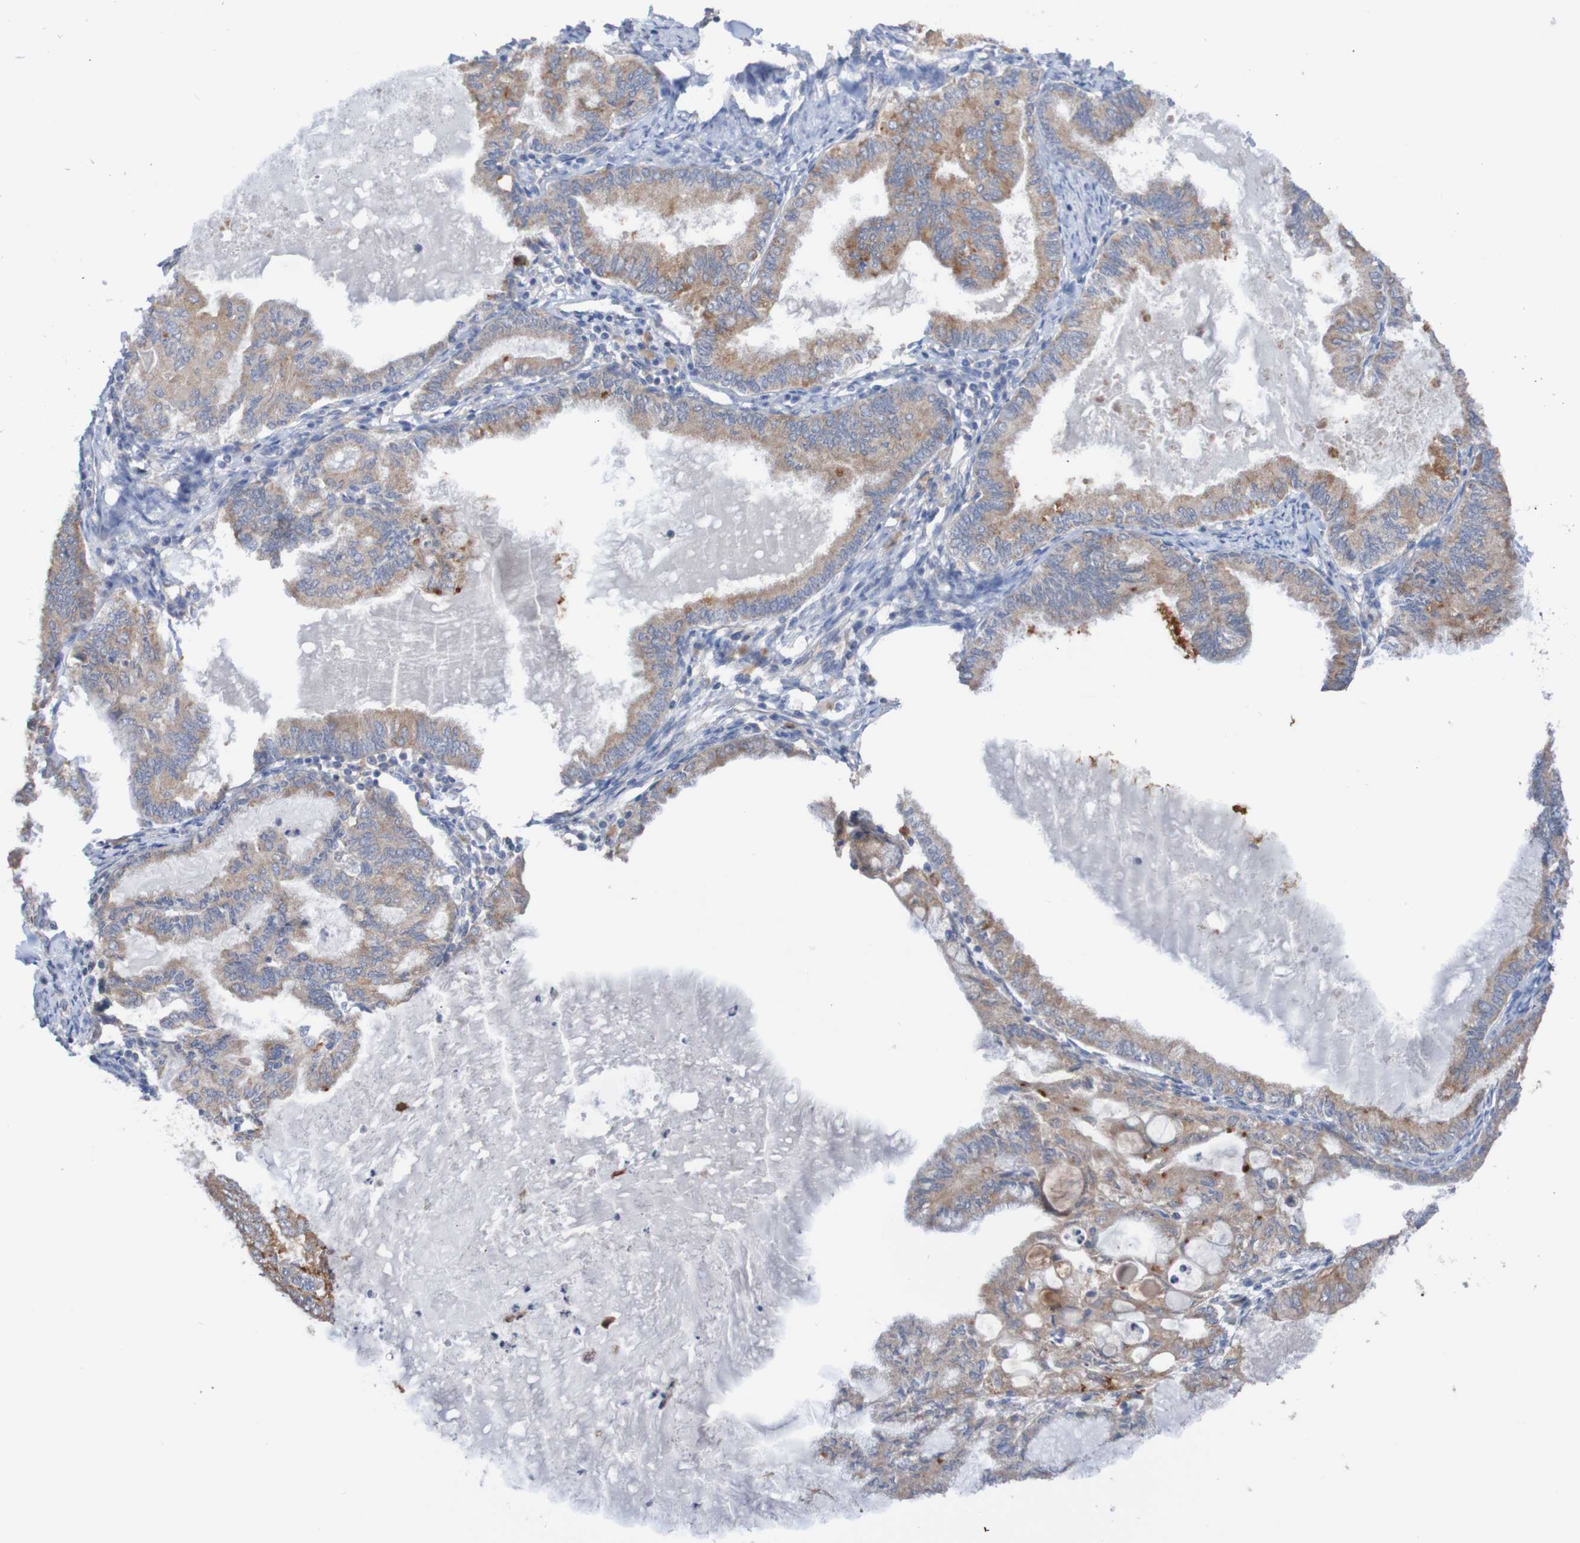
{"staining": {"intensity": "moderate", "quantity": ">75%", "location": "cytoplasmic/membranous"}, "tissue": "endometrial cancer", "cell_type": "Tumor cells", "image_type": "cancer", "snomed": [{"axis": "morphology", "description": "Adenocarcinoma, NOS"}, {"axis": "topography", "description": "Endometrium"}], "caption": "Immunohistochemistry (IHC) of endometrial adenocarcinoma displays medium levels of moderate cytoplasmic/membranous positivity in approximately >75% of tumor cells. (DAB (3,3'-diaminobenzidine) = brown stain, brightfield microscopy at high magnification).", "gene": "PHYH", "patient": {"sex": "female", "age": 86}}